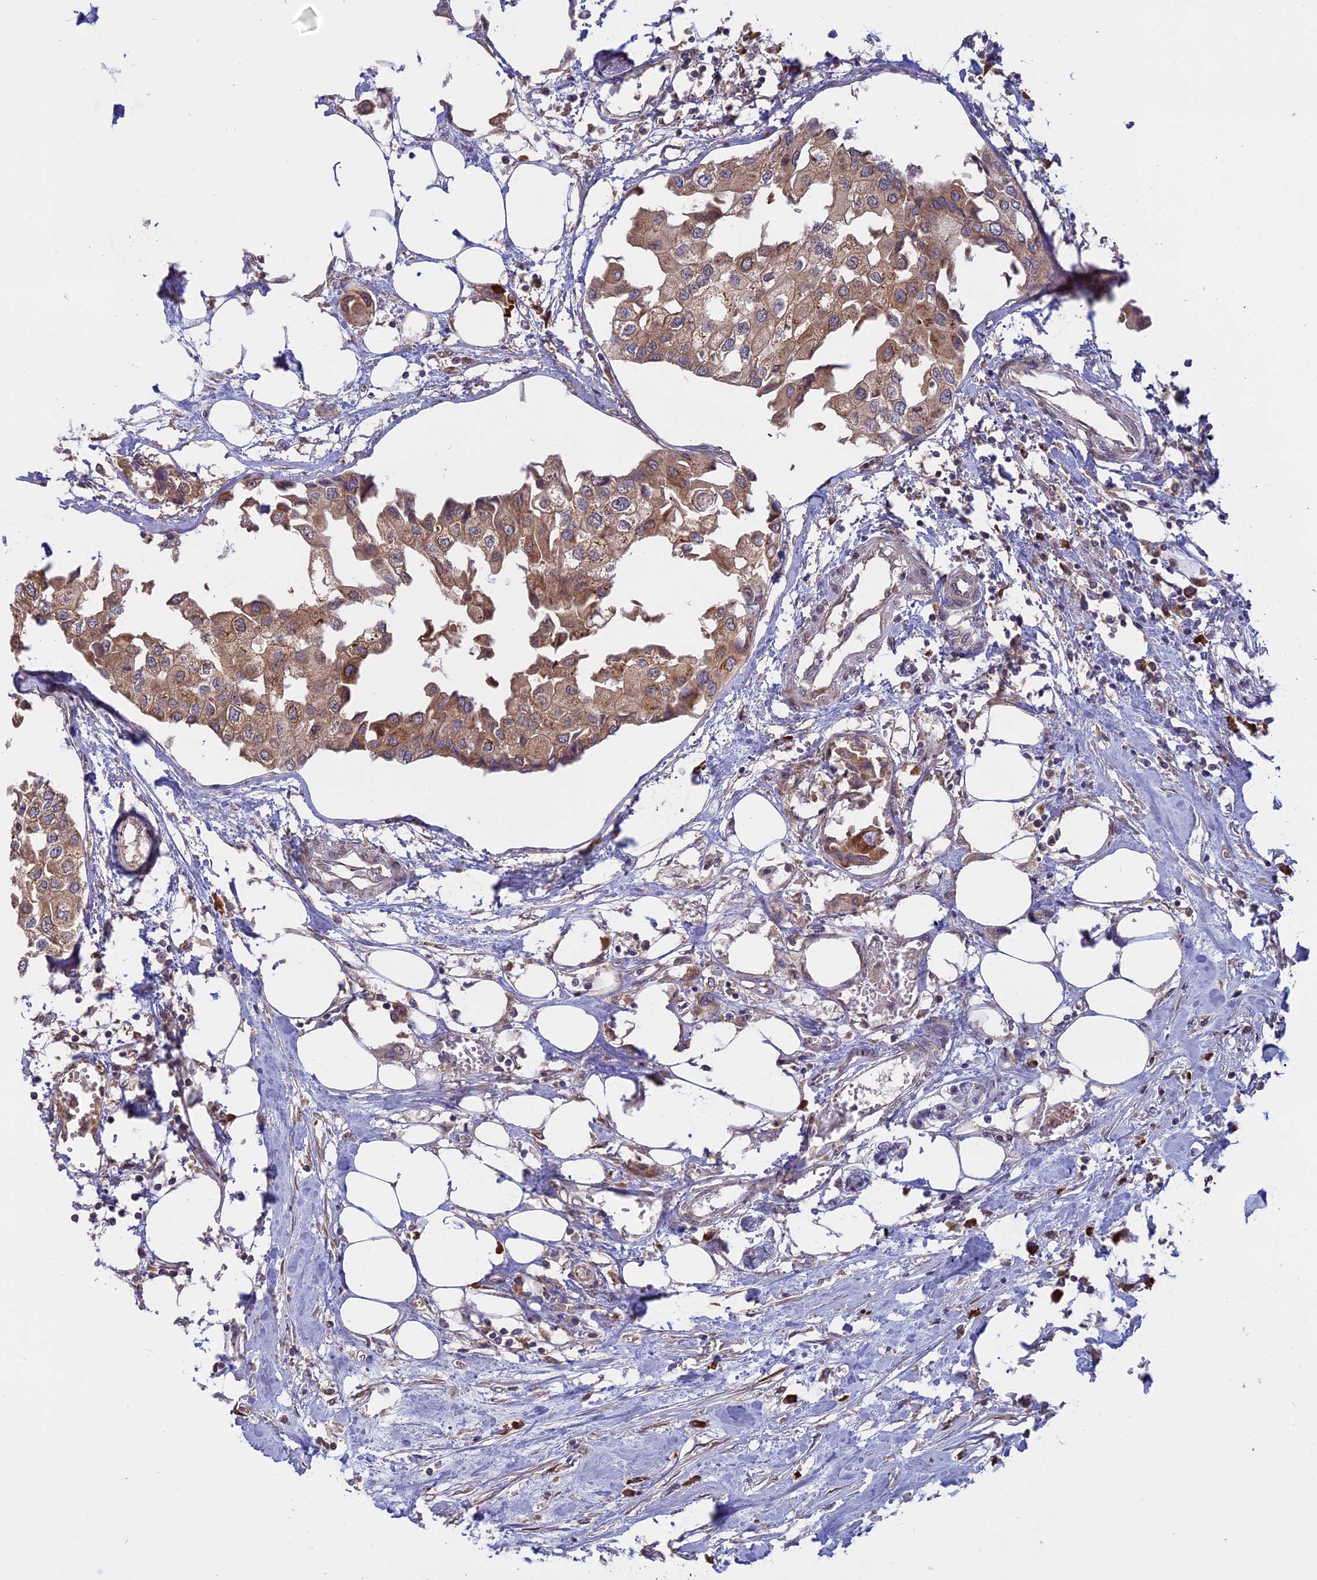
{"staining": {"intensity": "moderate", "quantity": ">75%", "location": "cytoplasmic/membranous"}, "tissue": "urothelial cancer", "cell_type": "Tumor cells", "image_type": "cancer", "snomed": [{"axis": "morphology", "description": "Urothelial carcinoma, High grade"}, {"axis": "topography", "description": "Urinary bladder"}], "caption": "A high-resolution photomicrograph shows immunohistochemistry (IHC) staining of urothelial carcinoma (high-grade), which demonstrates moderate cytoplasmic/membranous staining in approximately >75% of tumor cells.", "gene": "TMEM208", "patient": {"sex": "male", "age": 64}}